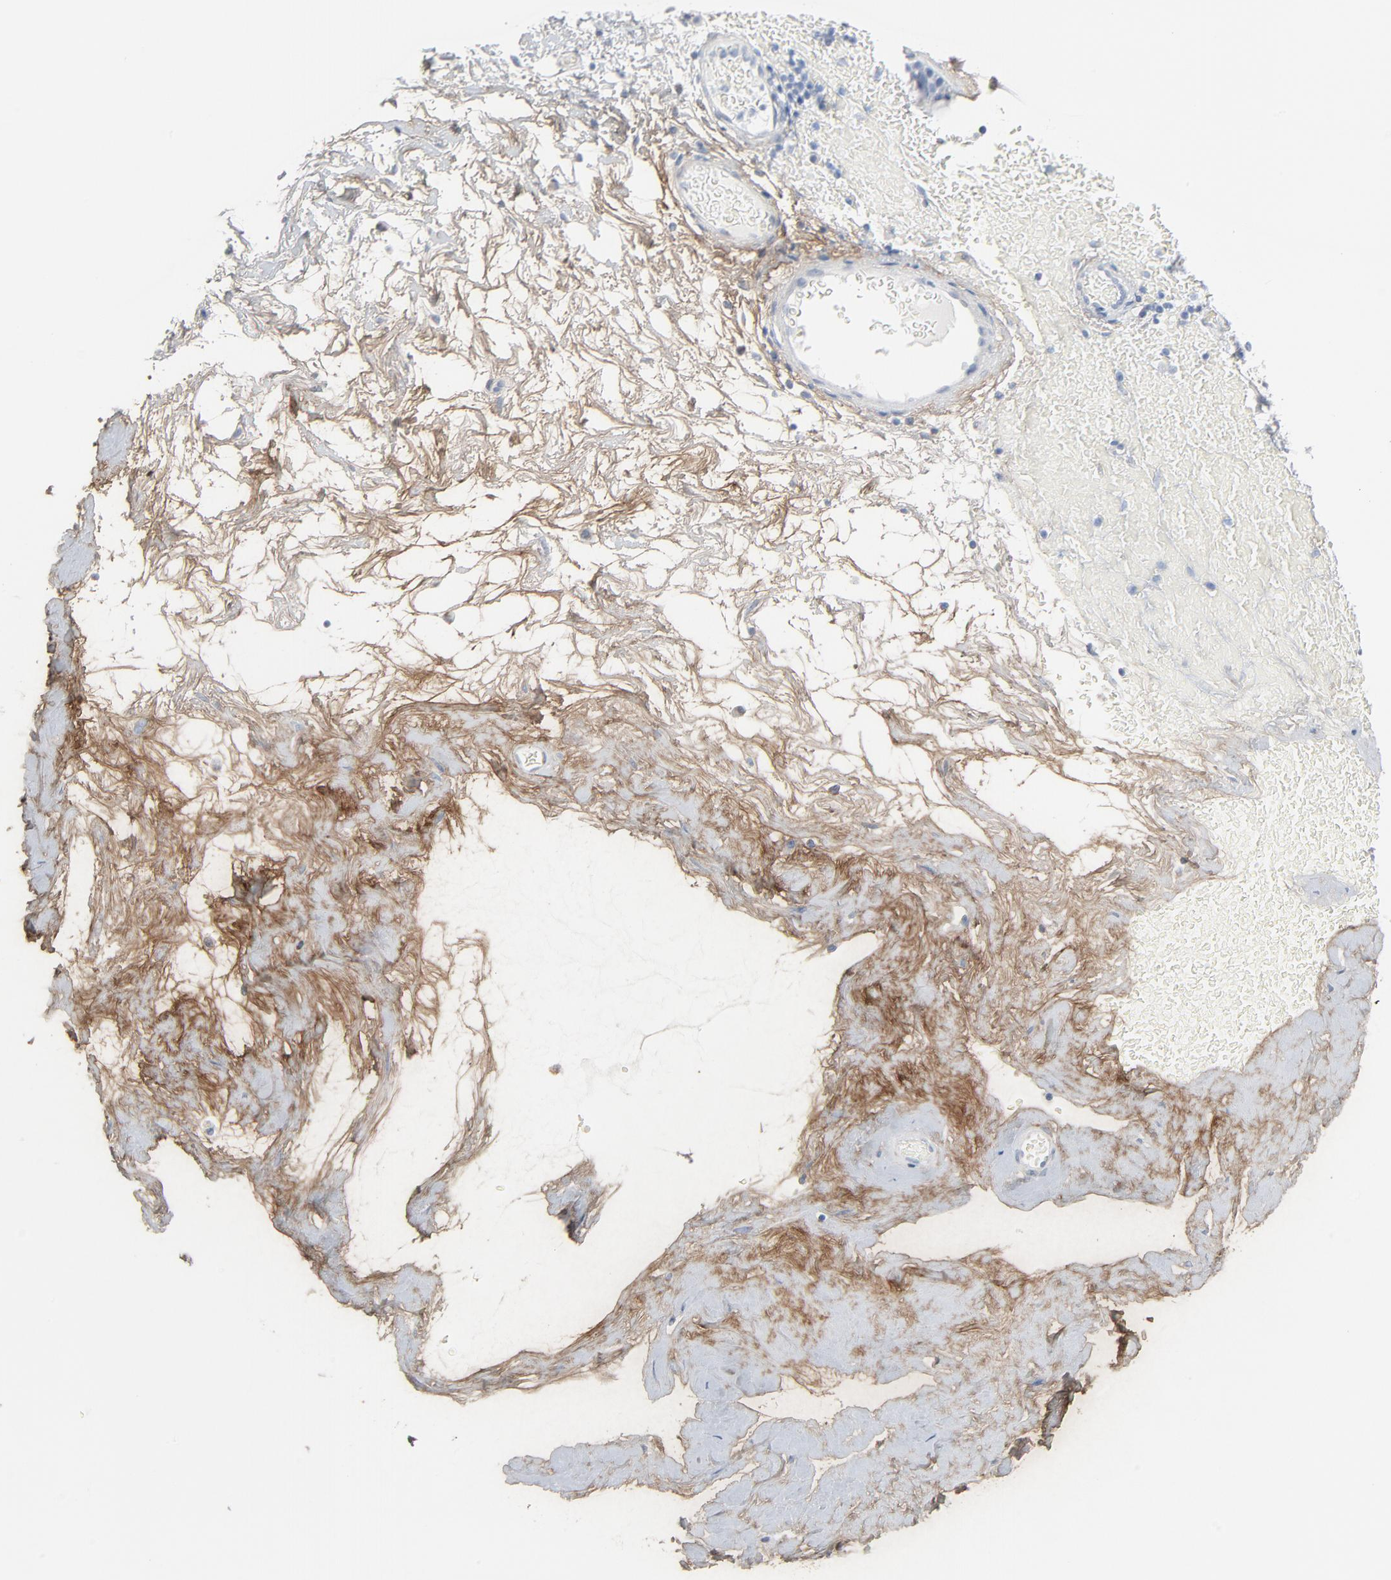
{"staining": {"intensity": "negative", "quantity": "none", "location": "none"}, "tissue": "nasopharynx", "cell_type": "Respiratory epithelial cells", "image_type": "normal", "snomed": [{"axis": "morphology", "description": "Normal tissue, NOS"}, {"axis": "morphology", "description": "Inflammation, NOS"}, {"axis": "topography", "description": "Nasopharynx"}], "caption": "Respiratory epithelial cells are negative for brown protein staining in normal nasopharynx. (DAB IHC visualized using brightfield microscopy, high magnification).", "gene": "BGN", "patient": {"sex": "male", "age": 48}}